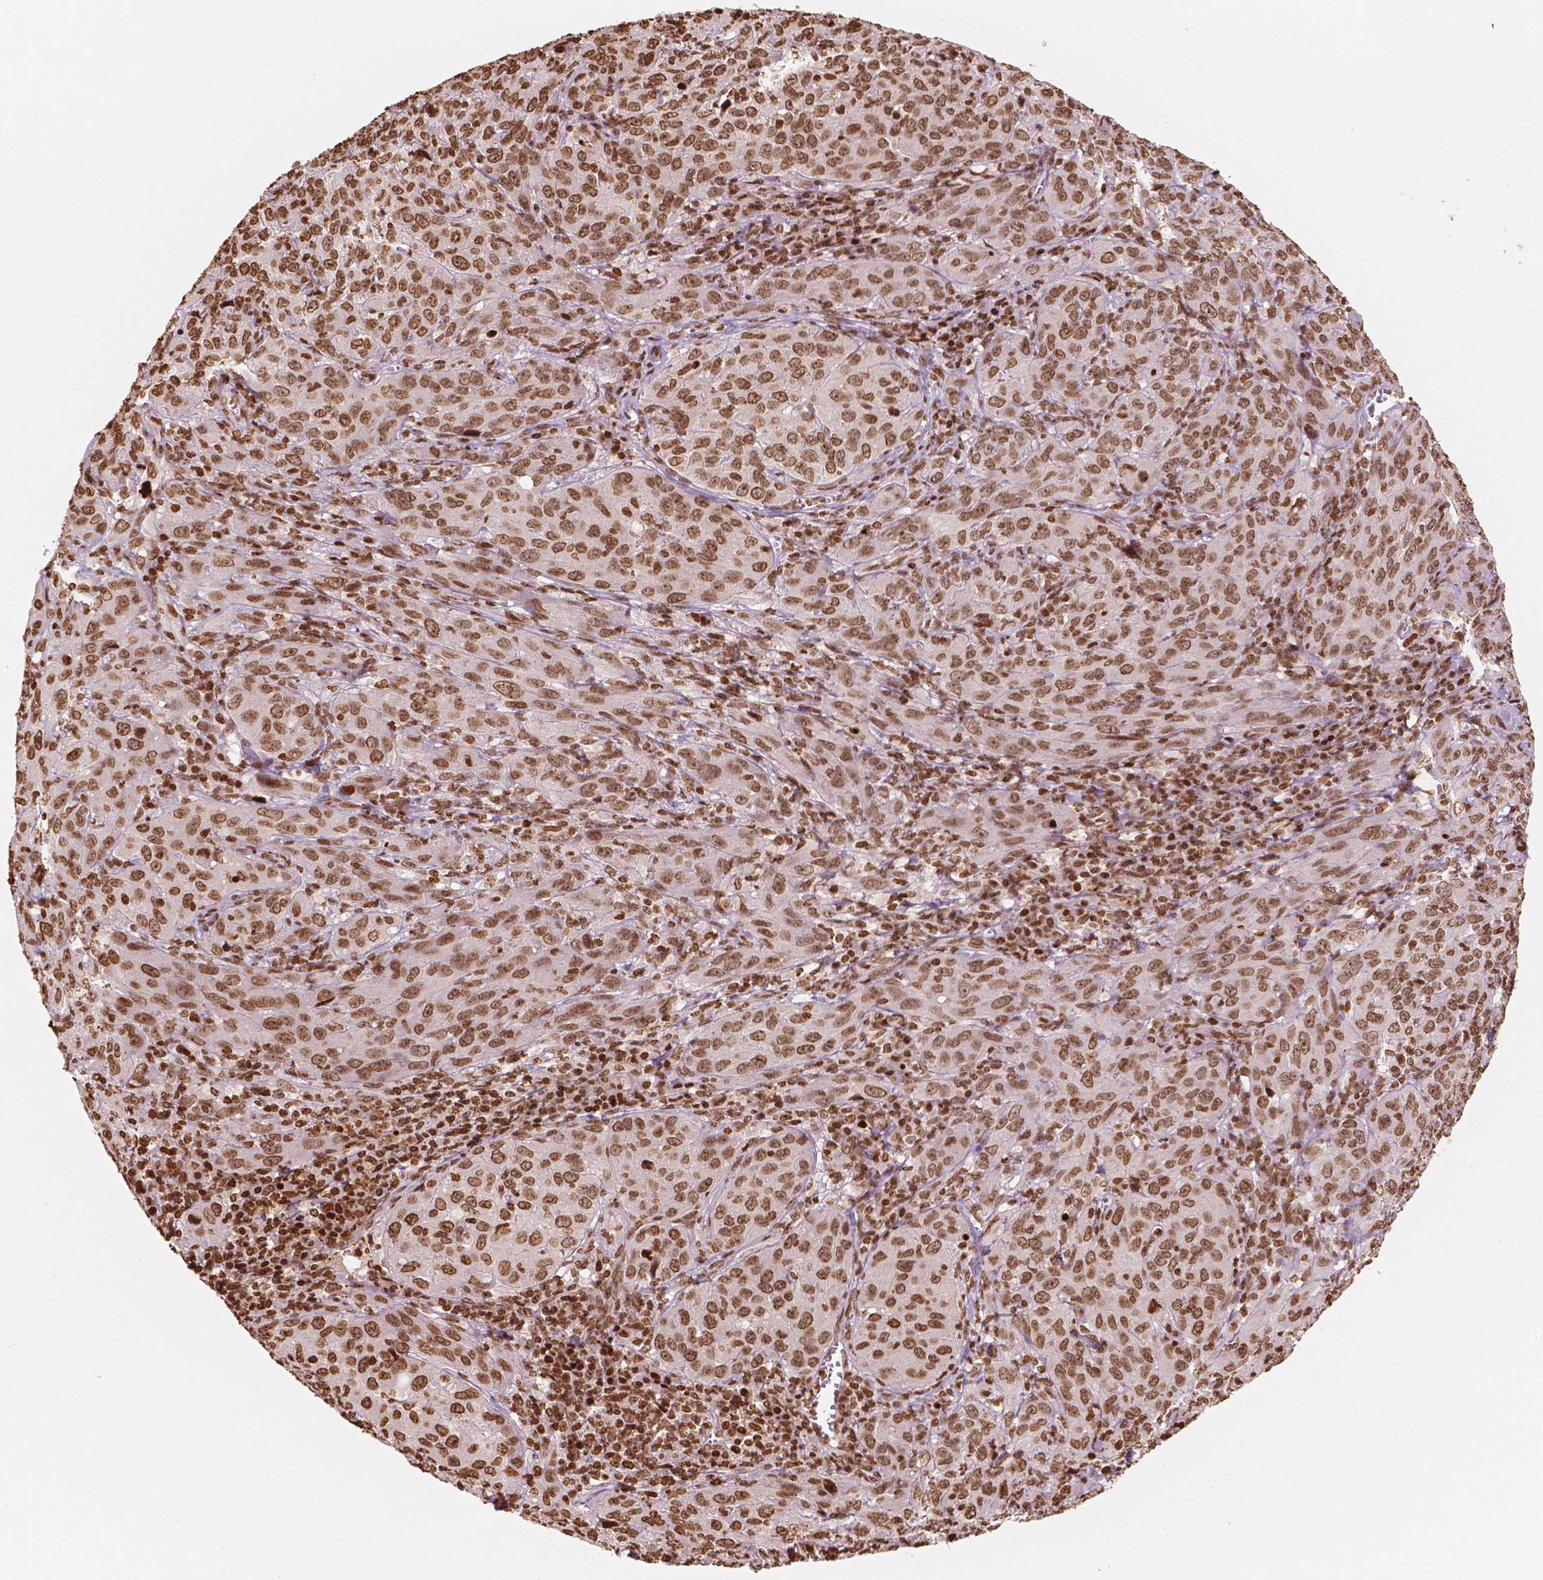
{"staining": {"intensity": "strong", "quantity": ">75%", "location": "nuclear"}, "tissue": "cervical cancer", "cell_type": "Tumor cells", "image_type": "cancer", "snomed": [{"axis": "morphology", "description": "Normal tissue, NOS"}, {"axis": "morphology", "description": "Squamous cell carcinoma, NOS"}, {"axis": "topography", "description": "Cervix"}], "caption": "IHC image of squamous cell carcinoma (cervical) stained for a protein (brown), which reveals high levels of strong nuclear positivity in about >75% of tumor cells.", "gene": "H3C7", "patient": {"sex": "female", "age": 51}}